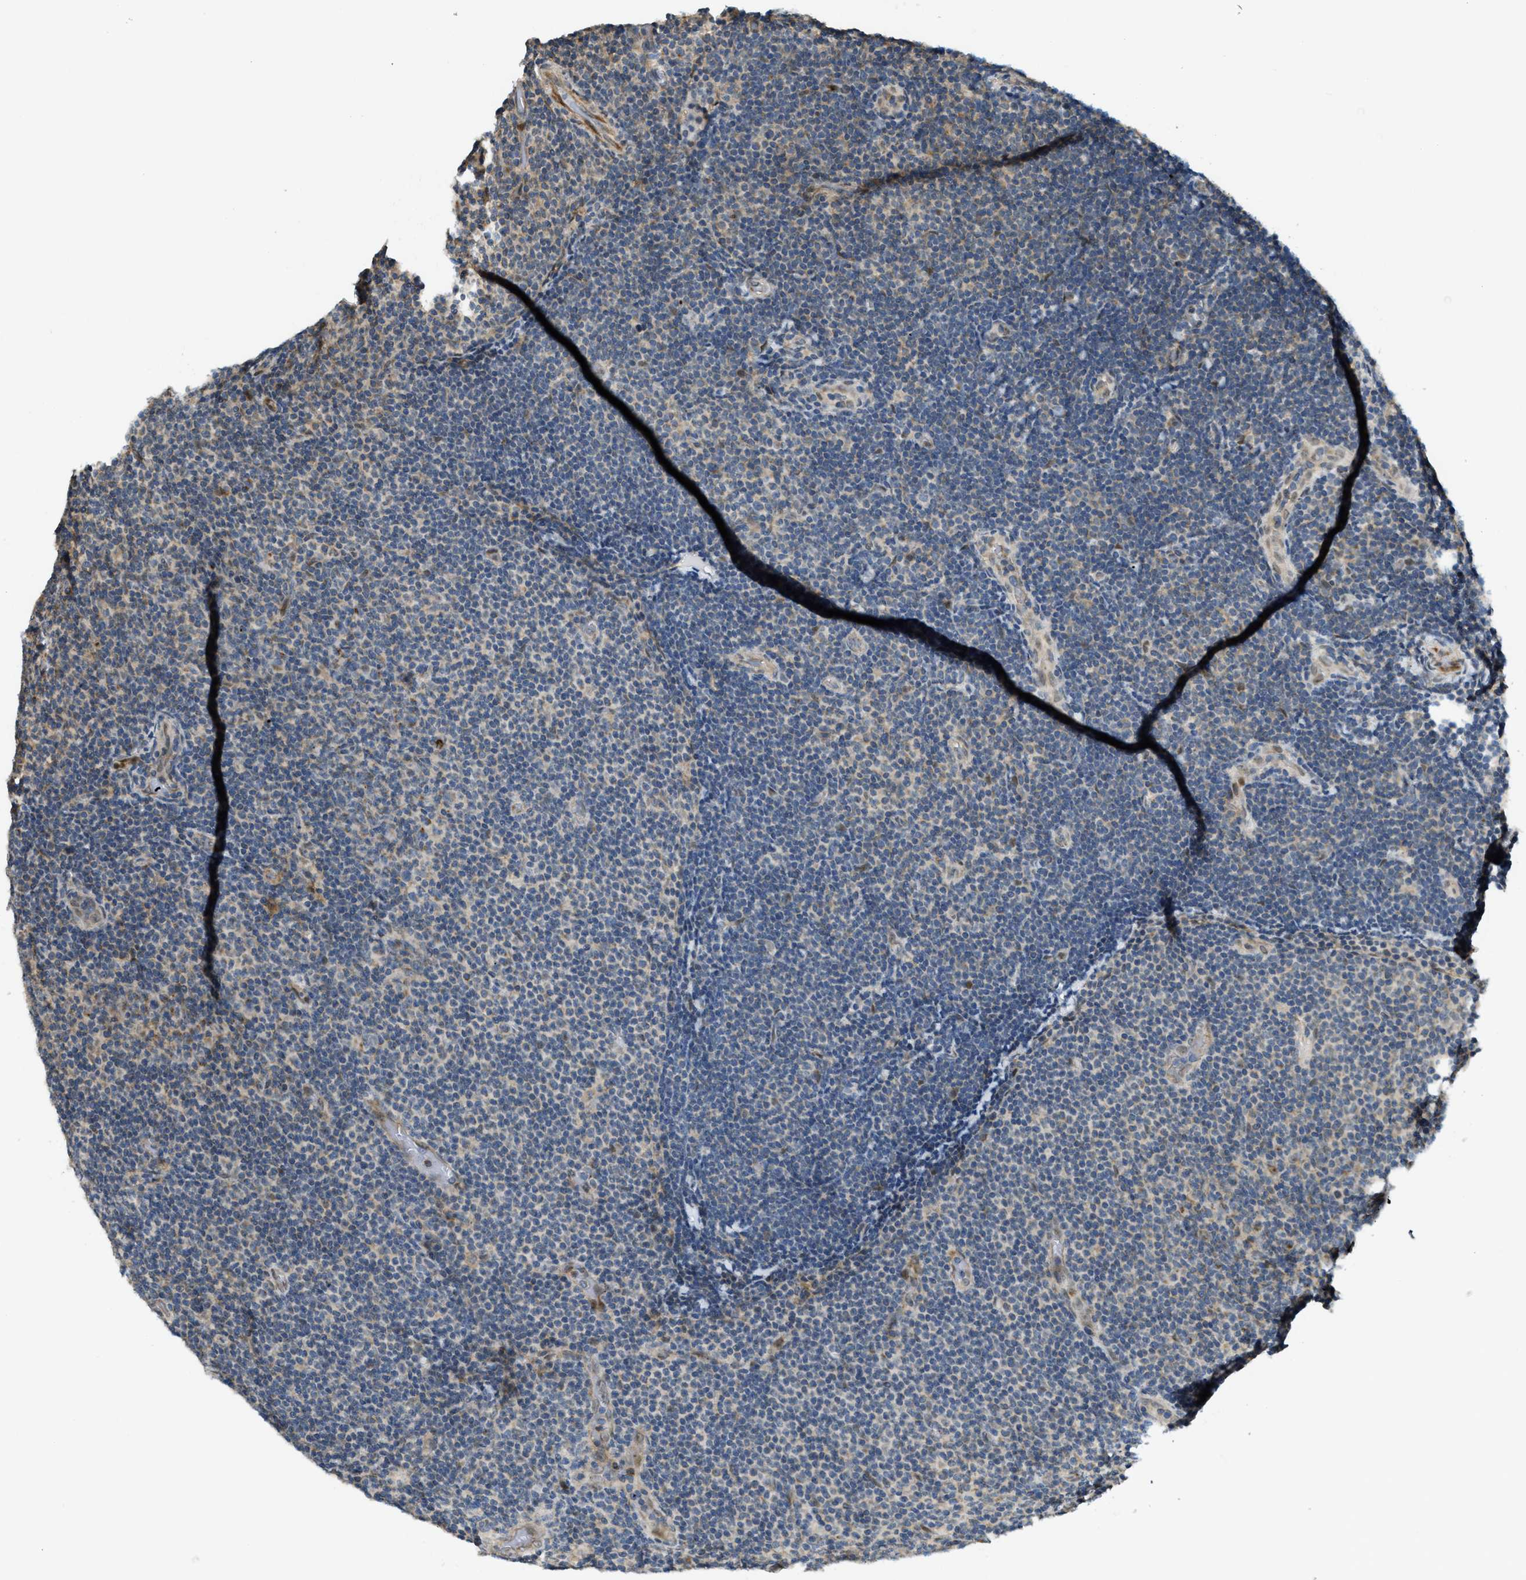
{"staining": {"intensity": "weak", "quantity": "<25%", "location": "cytoplasmic/membranous"}, "tissue": "lymphoma", "cell_type": "Tumor cells", "image_type": "cancer", "snomed": [{"axis": "morphology", "description": "Malignant lymphoma, non-Hodgkin's type, Low grade"}, {"axis": "topography", "description": "Lymph node"}], "caption": "A micrograph of human lymphoma is negative for staining in tumor cells. Nuclei are stained in blue.", "gene": "TRAPPC14", "patient": {"sex": "male", "age": 83}}